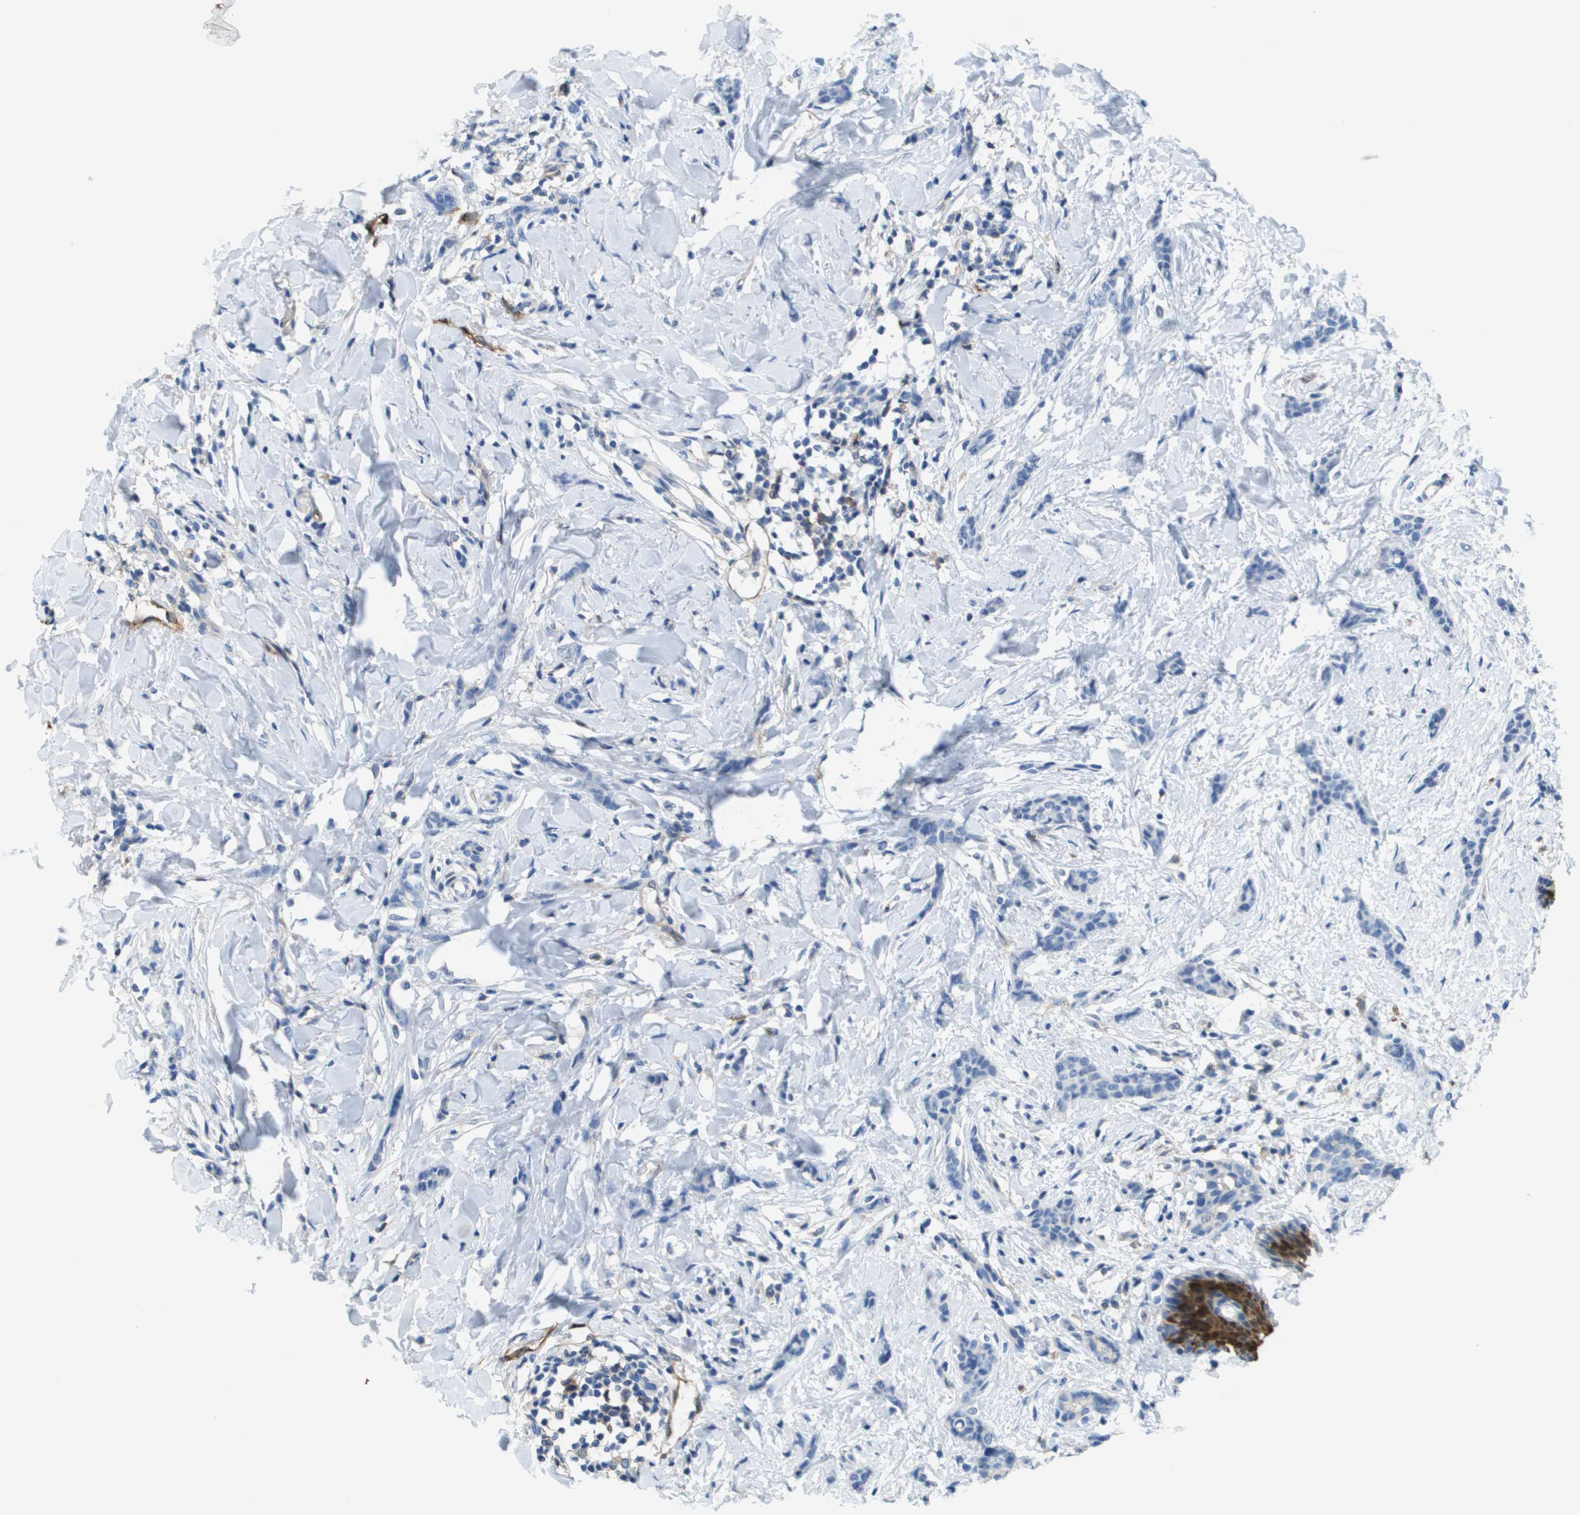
{"staining": {"intensity": "negative", "quantity": "none", "location": "none"}, "tissue": "breast cancer", "cell_type": "Tumor cells", "image_type": "cancer", "snomed": [{"axis": "morphology", "description": "Lobular carcinoma"}, {"axis": "topography", "description": "Skin"}, {"axis": "topography", "description": "Breast"}], "caption": "Immunohistochemical staining of breast cancer (lobular carcinoma) displays no significant staining in tumor cells.", "gene": "FABP5", "patient": {"sex": "female", "age": 46}}